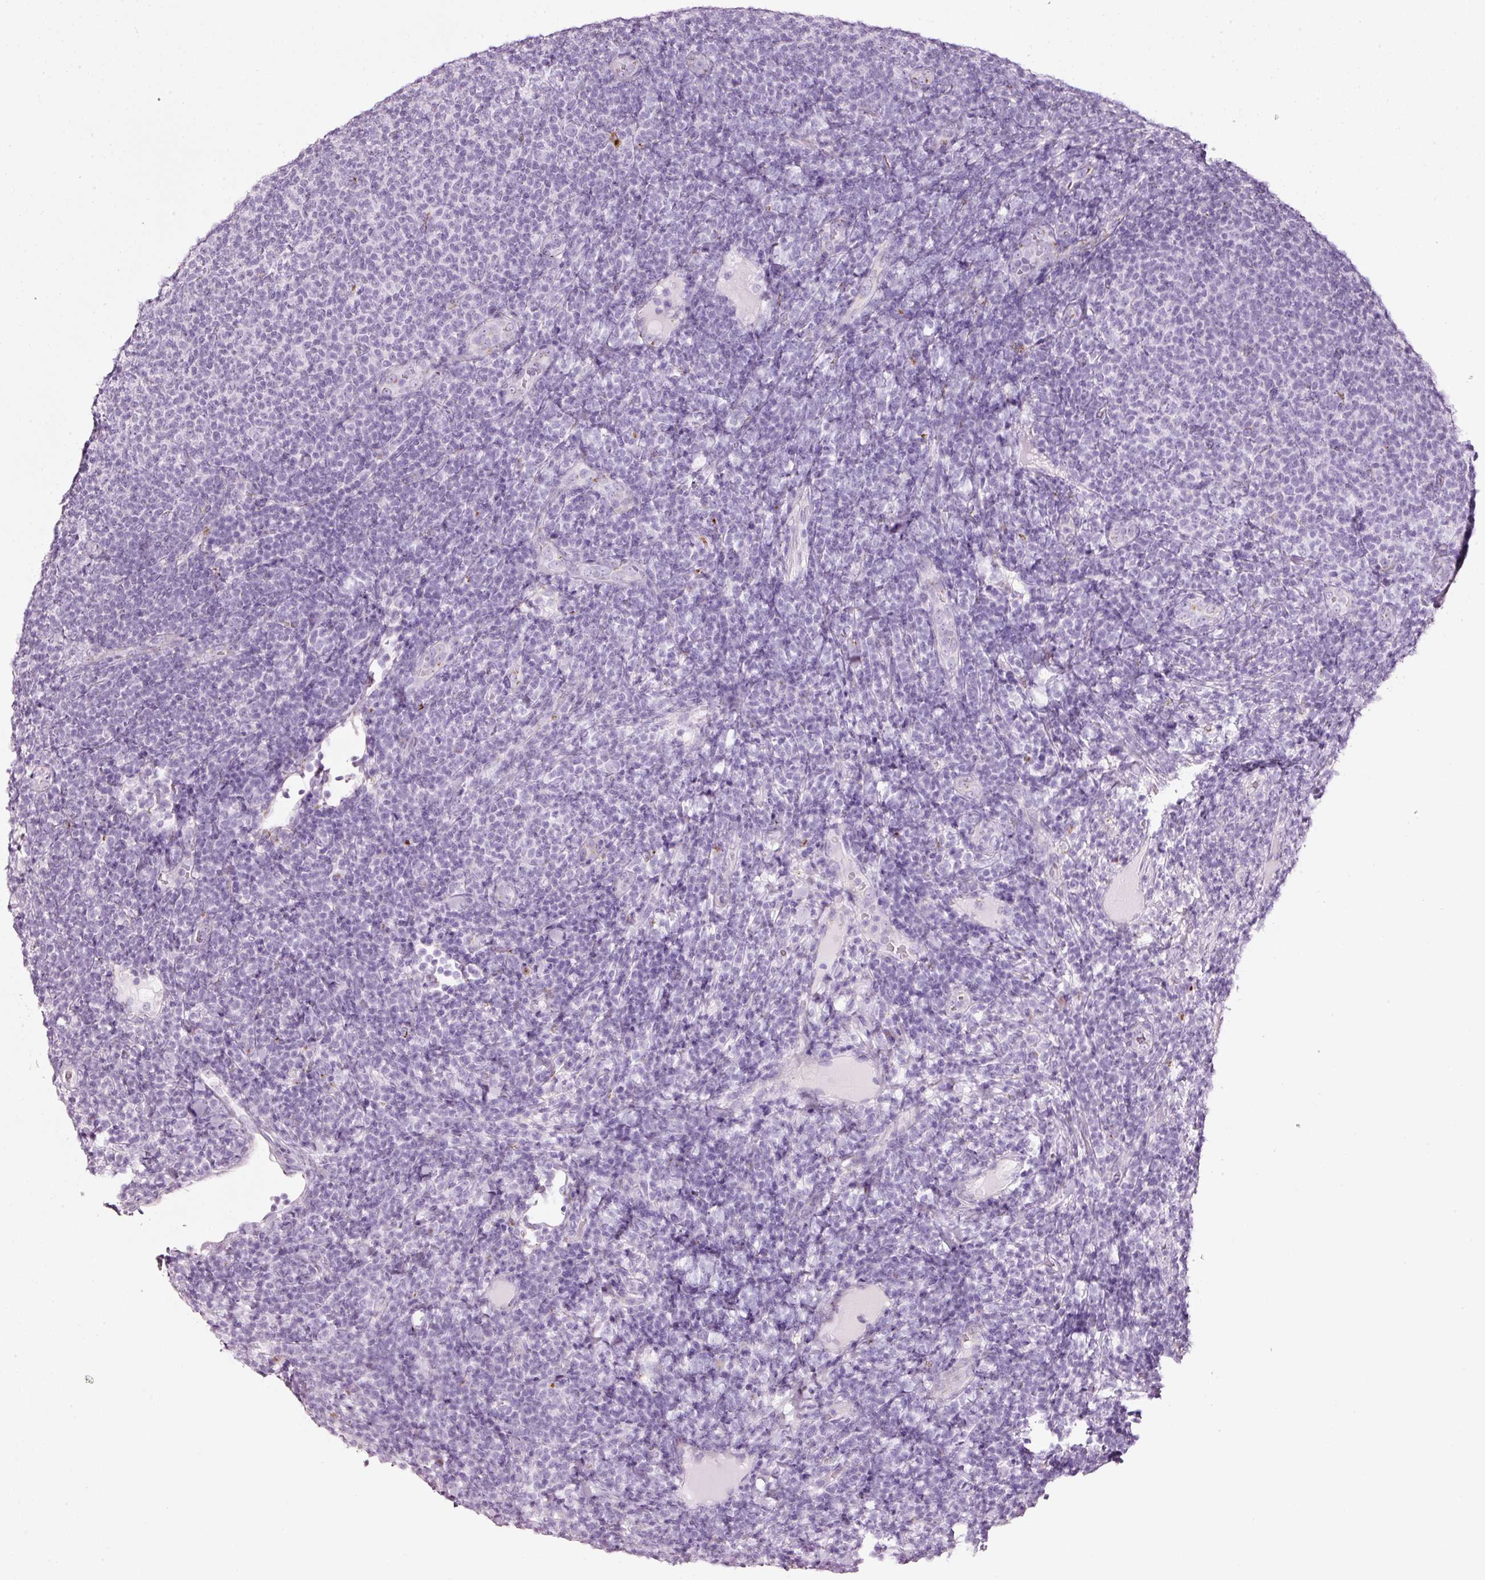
{"staining": {"intensity": "negative", "quantity": "none", "location": "none"}, "tissue": "lymphoma", "cell_type": "Tumor cells", "image_type": "cancer", "snomed": [{"axis": "morphology", "description": "Malignant lymphoma, non-Hodgkin's type, Low grade"}, {"axis": "topography", "description": "Lymph node"}], "caption": "Immunohistochemistry of lymphoma reveals no positivity in tumor cells. (Stains: DAB IHC with hematoxylin counter stain, Microscopy: brightfield microscopy at high magnification).", "gene": "SDF4", "patient": {"sex": "male", "age": 66}}